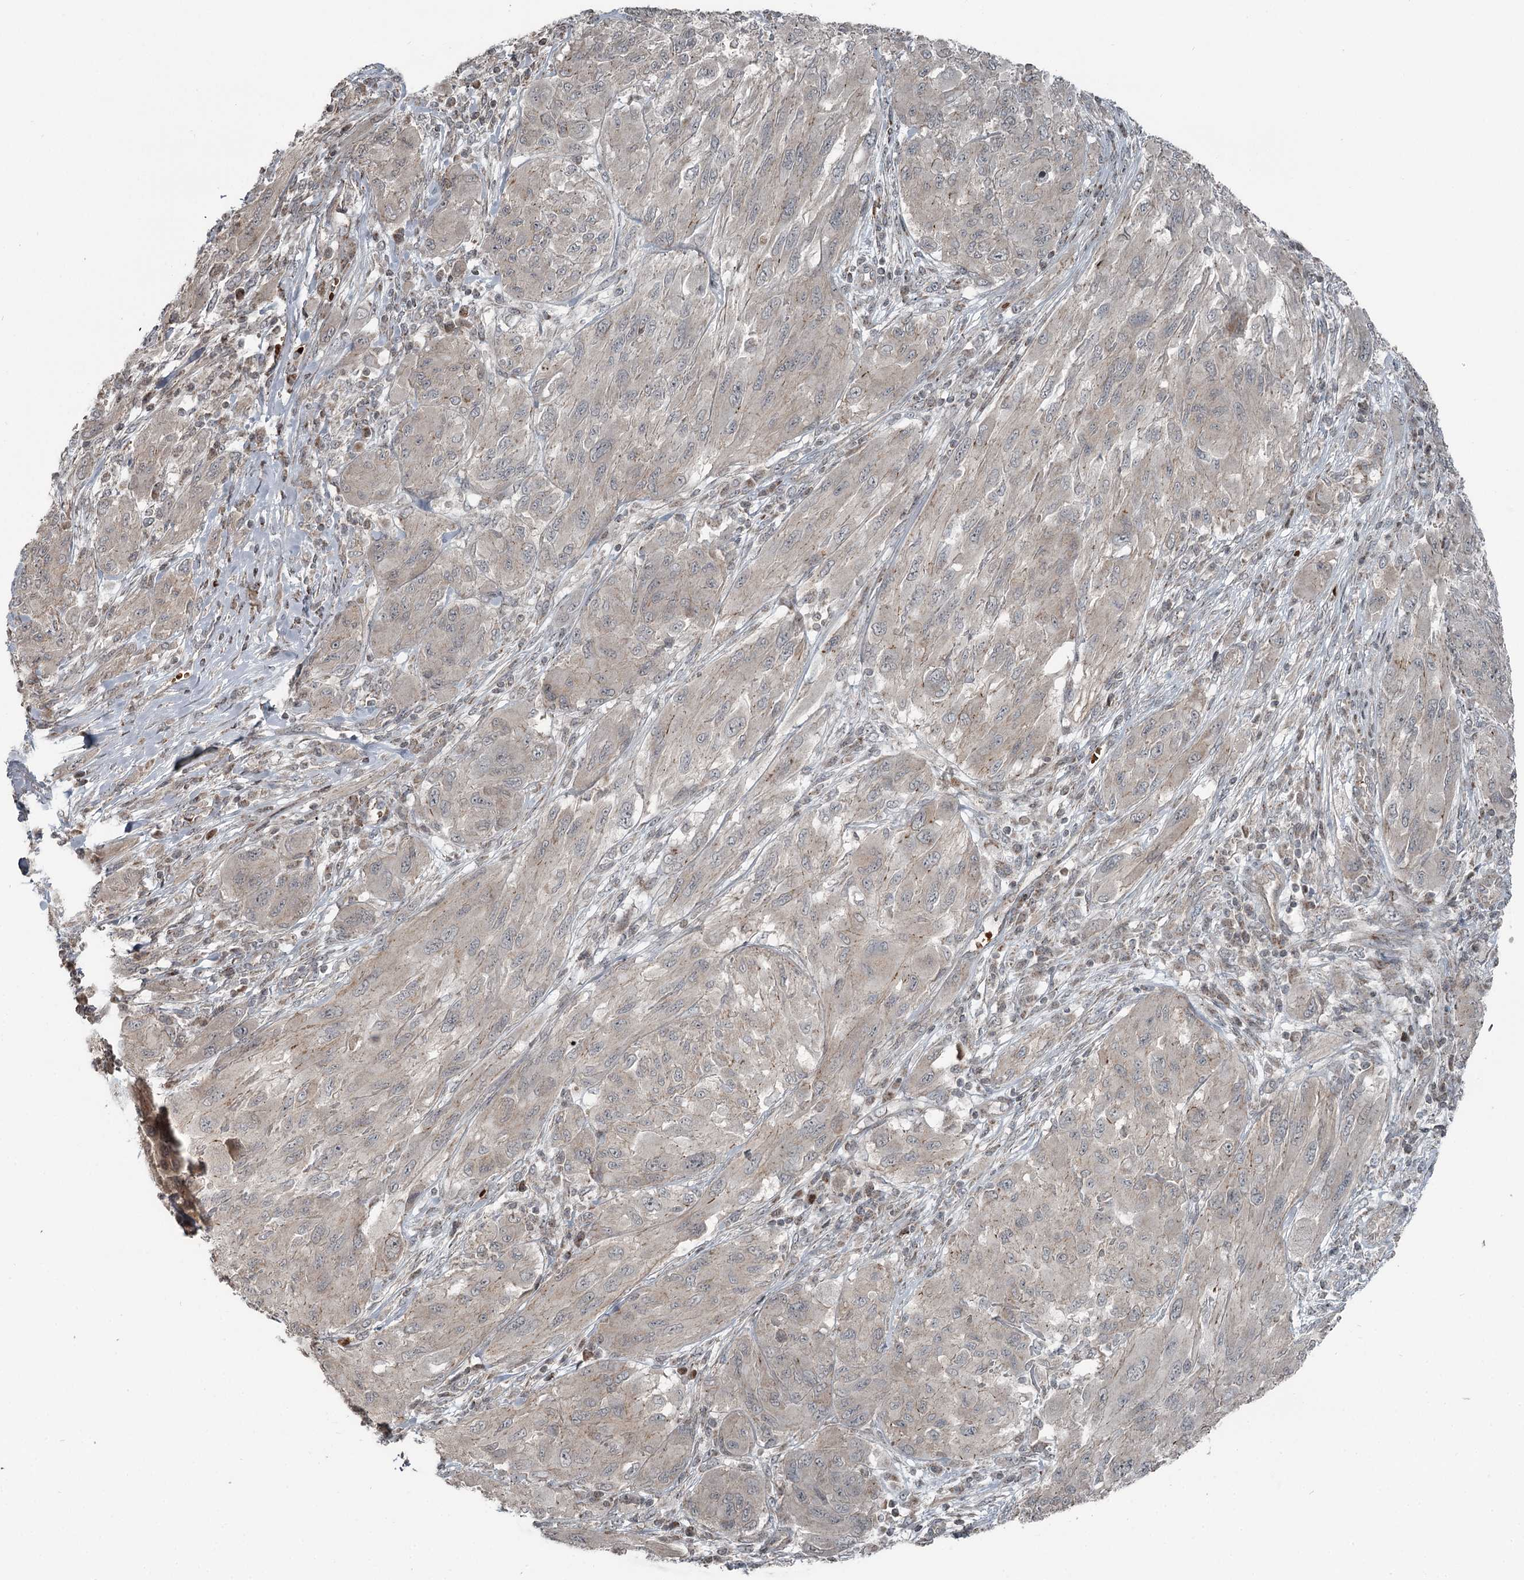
{"staining": {"intensity": "negative", "quantity": "none", "location": "none"}, "tissue": "melanoma", "cell_type": "Tumor cells", "image_type": "cancer", "snomed": [{"axis": "morphology", "description": "Malignant melanoma, NOS"}, {"axis": "topography", "description": "Skin"}], "caption": "The image exhibits no staining of tumor cells in melanoma.", "gene": "RASSF8", "patient": {"sex": "female", "age": 91}}